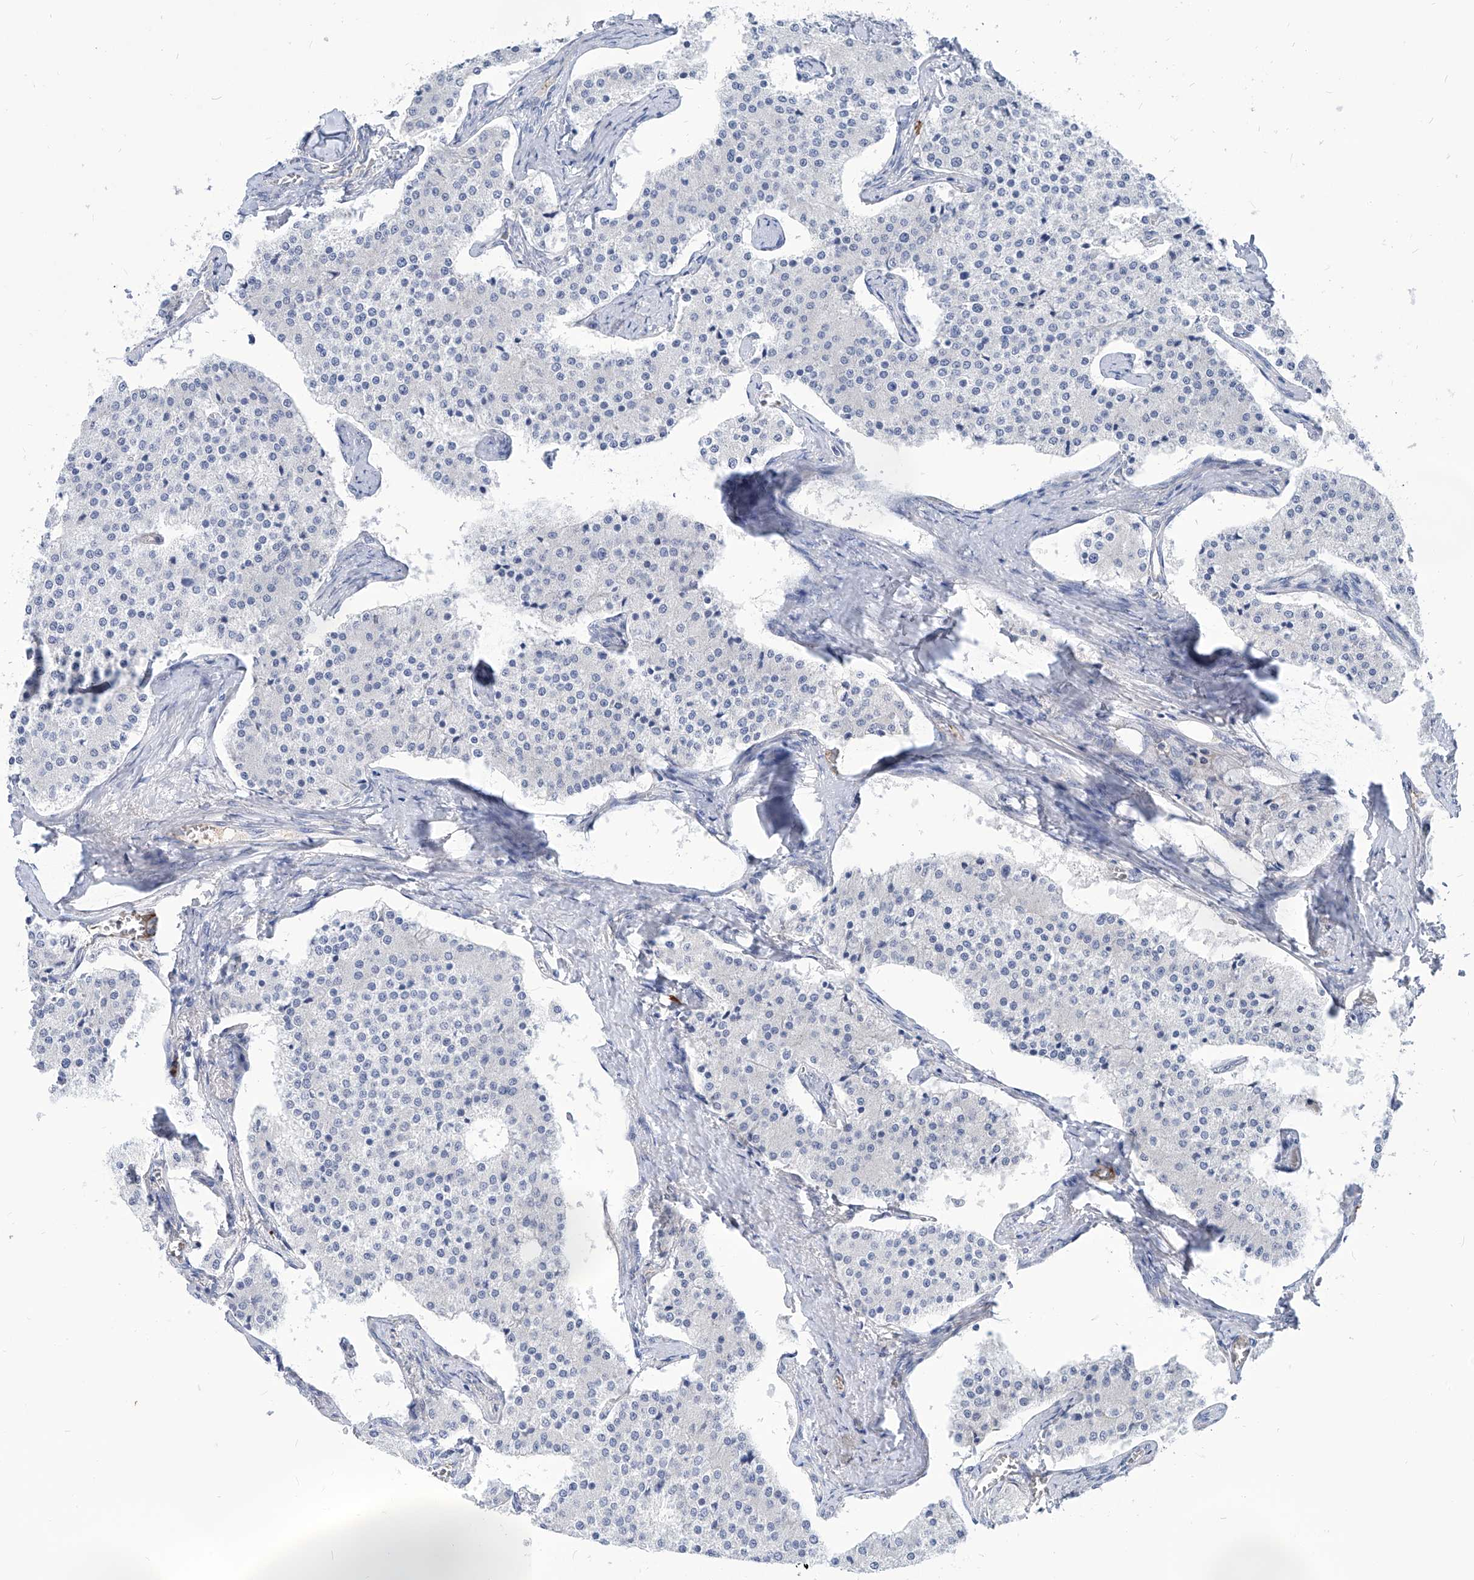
{"staining": {"intensity": "negative", "quantity": "none", "location": "none"}, "tissue": "carcinoid", "cell_type": "Tumor cells", "image_type": "cancer", "snomed": [{"axis": "morphology", "description": "Carcinoid, malignant, NOS"}, {"axis": "topography", "description": "Colon"}], "caption": "High power microscopy image of an immunohistochemistry histopathology image of malignant carcinoid, revealing no significant staining in tumor cells.", "gene": "AKAP10", "patient": {"sex": "female", "age": 52}}